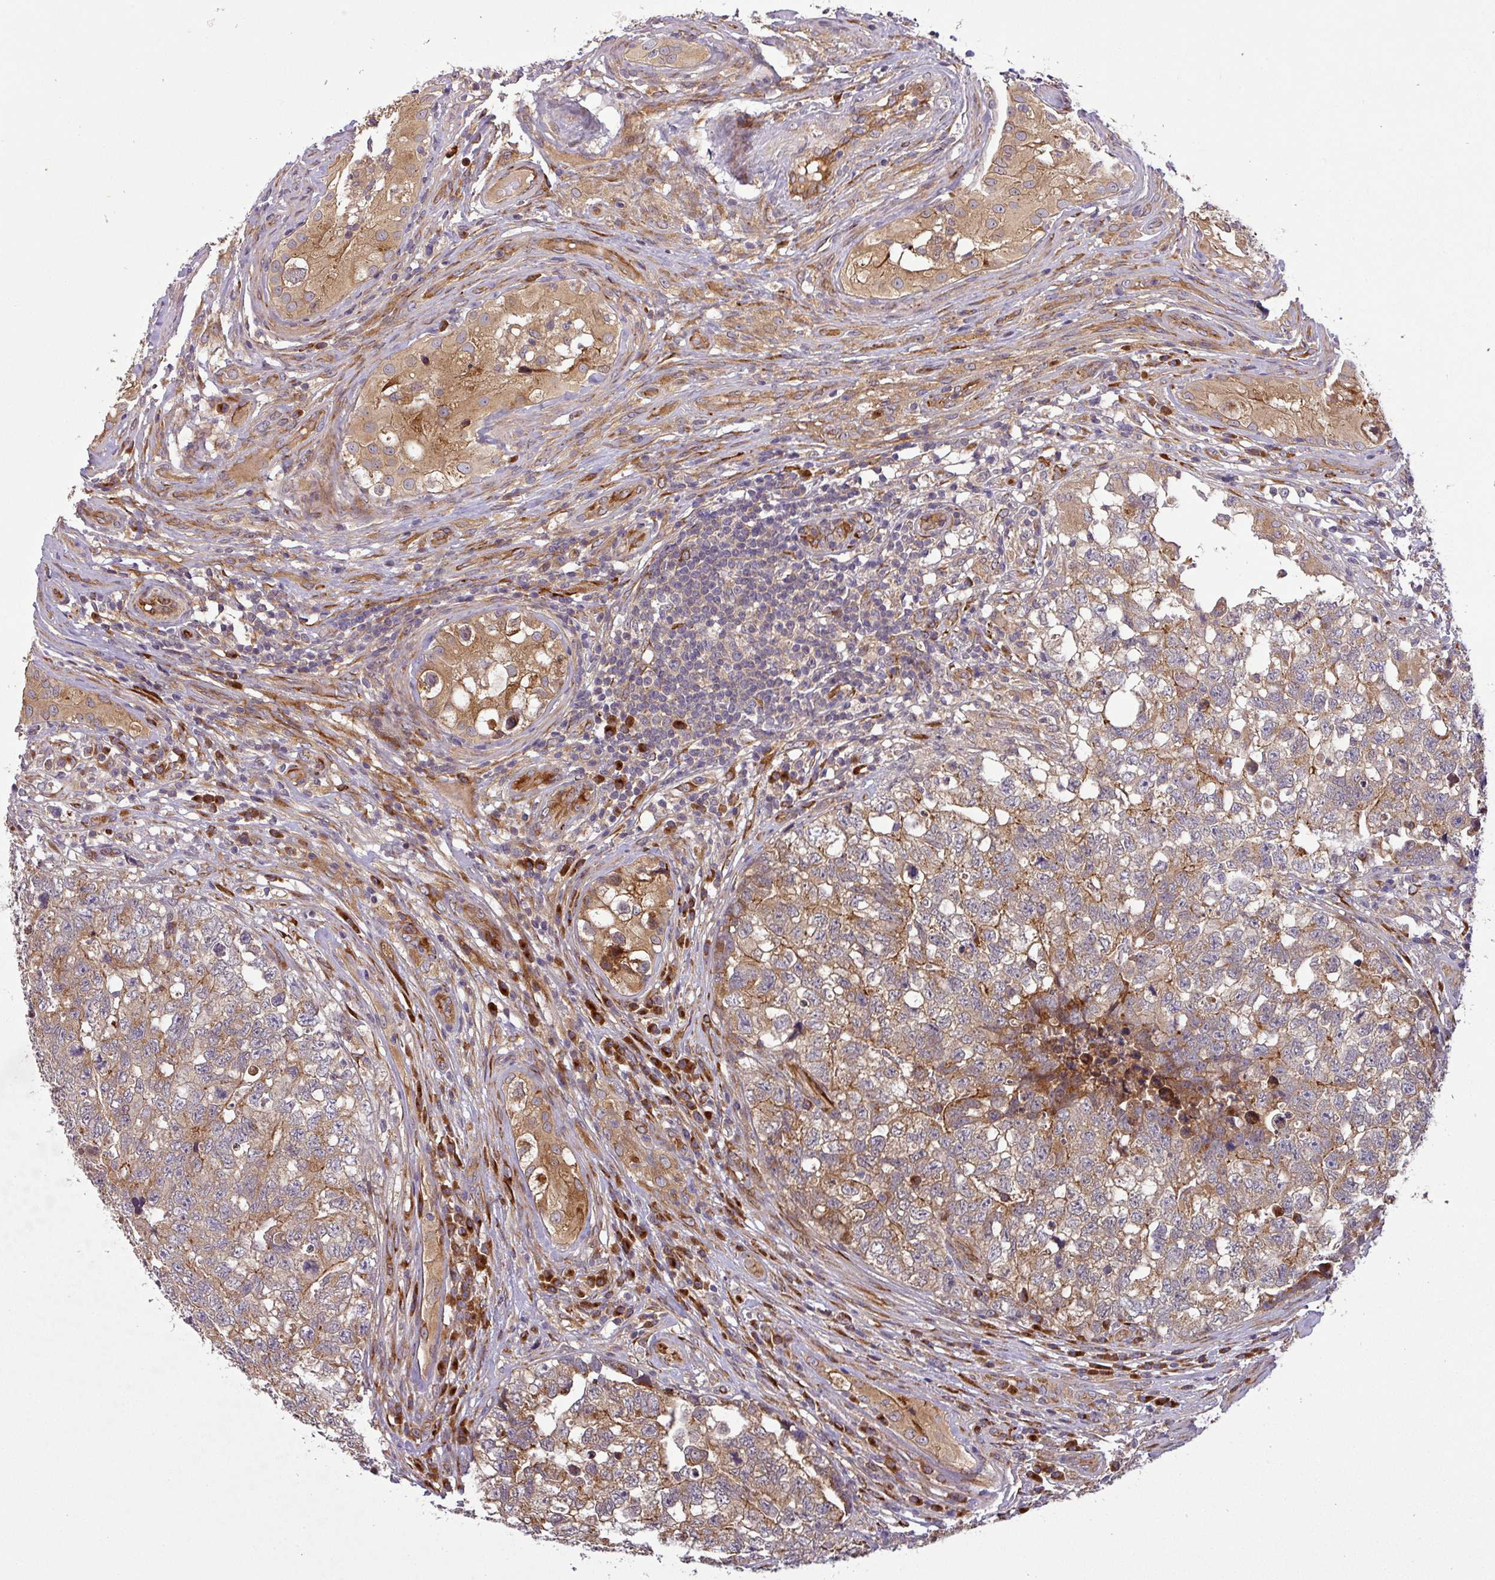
{"staining": {"intensity": "moderate", "quantity": ">75%", "location": "cytoplasmic/membranous"}, "tissue": "testis cancer", "cell_type": "Tumor cells", "image_type": "cancer", "snomed": [{"axis": "morphology", "description": "Carcinoma, Embryonal, NOS"}, {"axis": "topography", "description": "Testis"}], "caption": "Protein staining of embryonal carcinoma (testis) tissue exhibits moderate cytoplasmic/membranous staining in about >75% of tumor cells.", "gene": "ART1", "patient": {"sex": "male", "age": 31}}